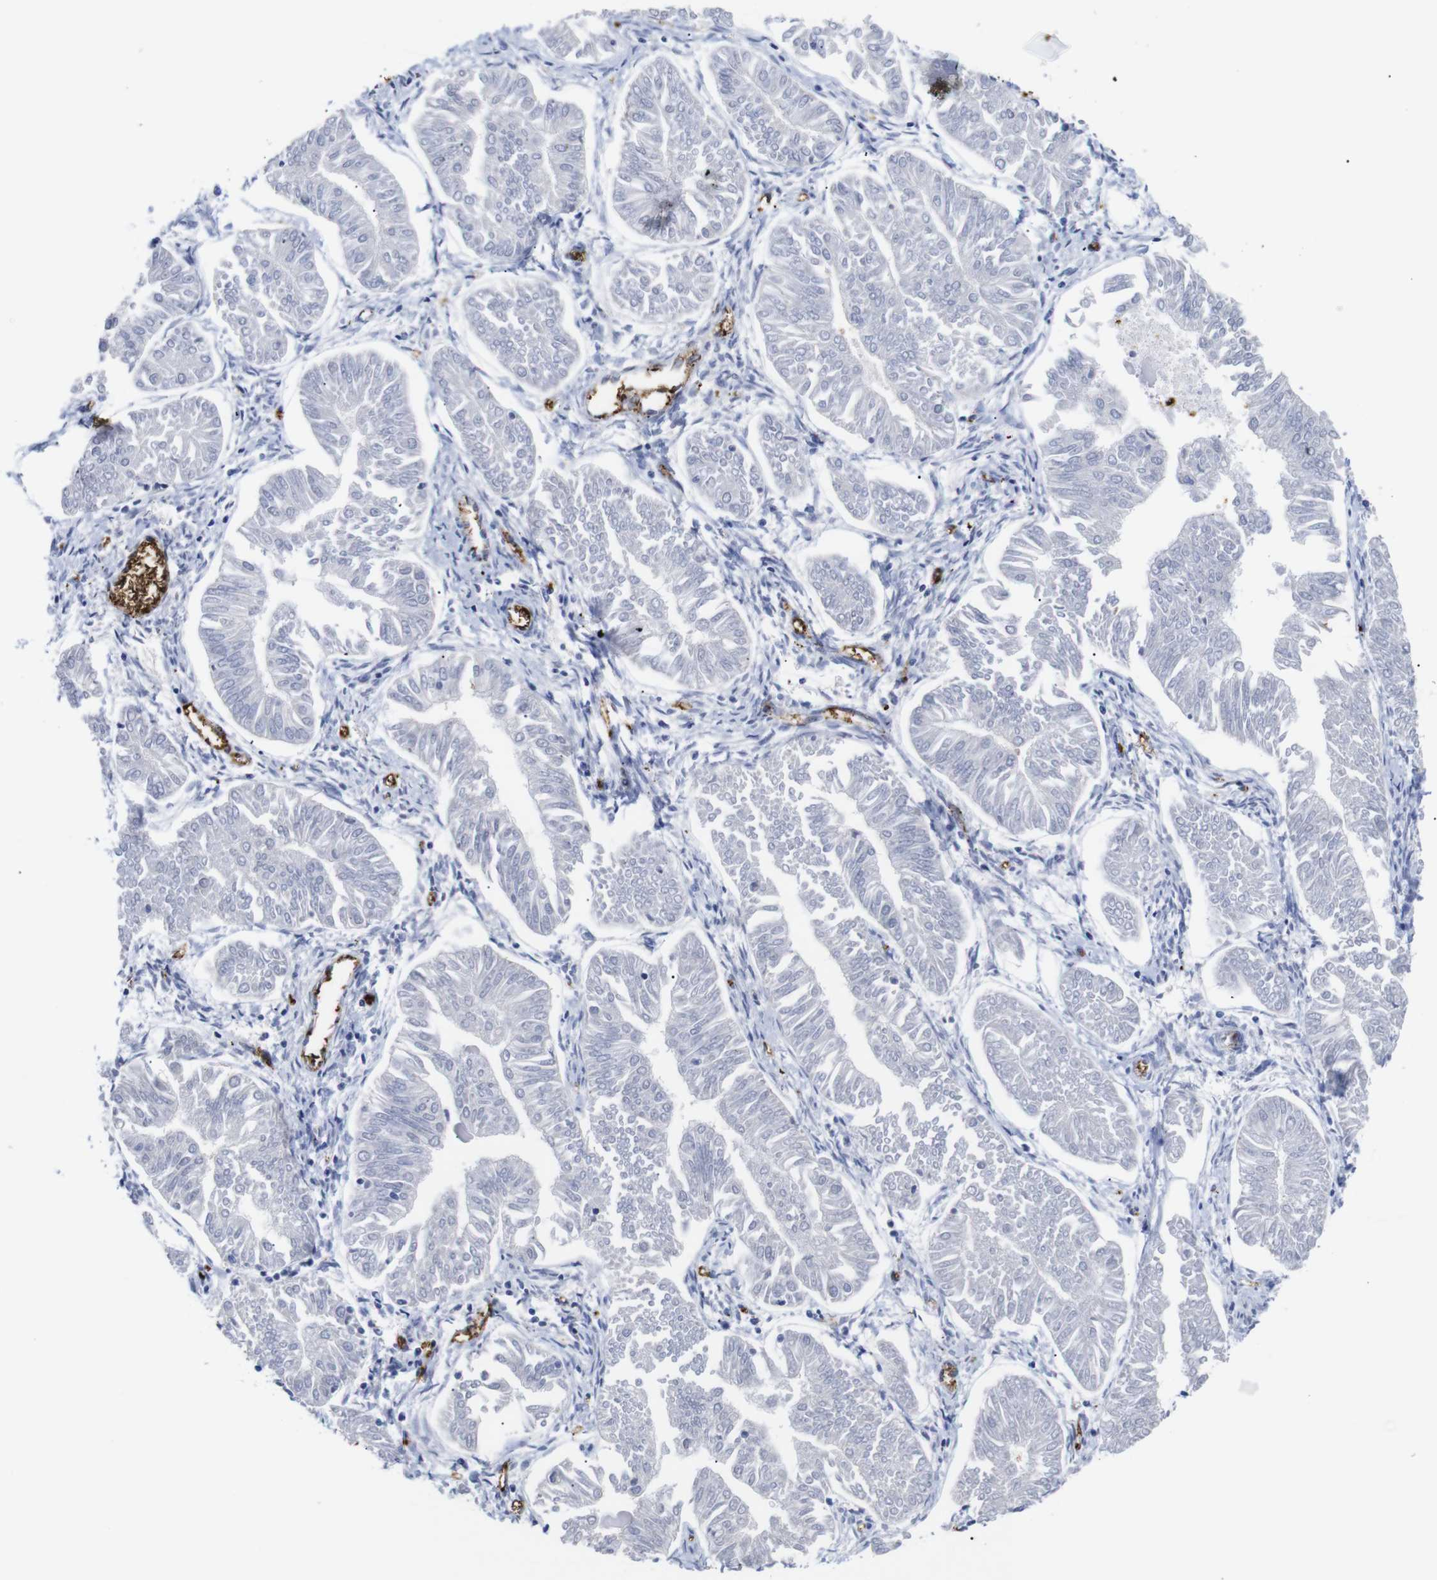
{"staining": {"intensity": "negative", "quantity": "none", "location": "none"}, "tissue": "endometrial cancer", "cell_type": "Tumor cells", "image_type": "cancer", "snomed": [{"axis": "morphology", "description": "Adenocarcinoma, NOS"}, {"axis": "topography", "description": "Endometrium"}], "caption": "Immunohistochemistry of human adenocarcinoma (endometrial) exhibits no expression in tumor cells.", "gene": "S1PR2", "patient": {"sex": "female", "age": 53}}